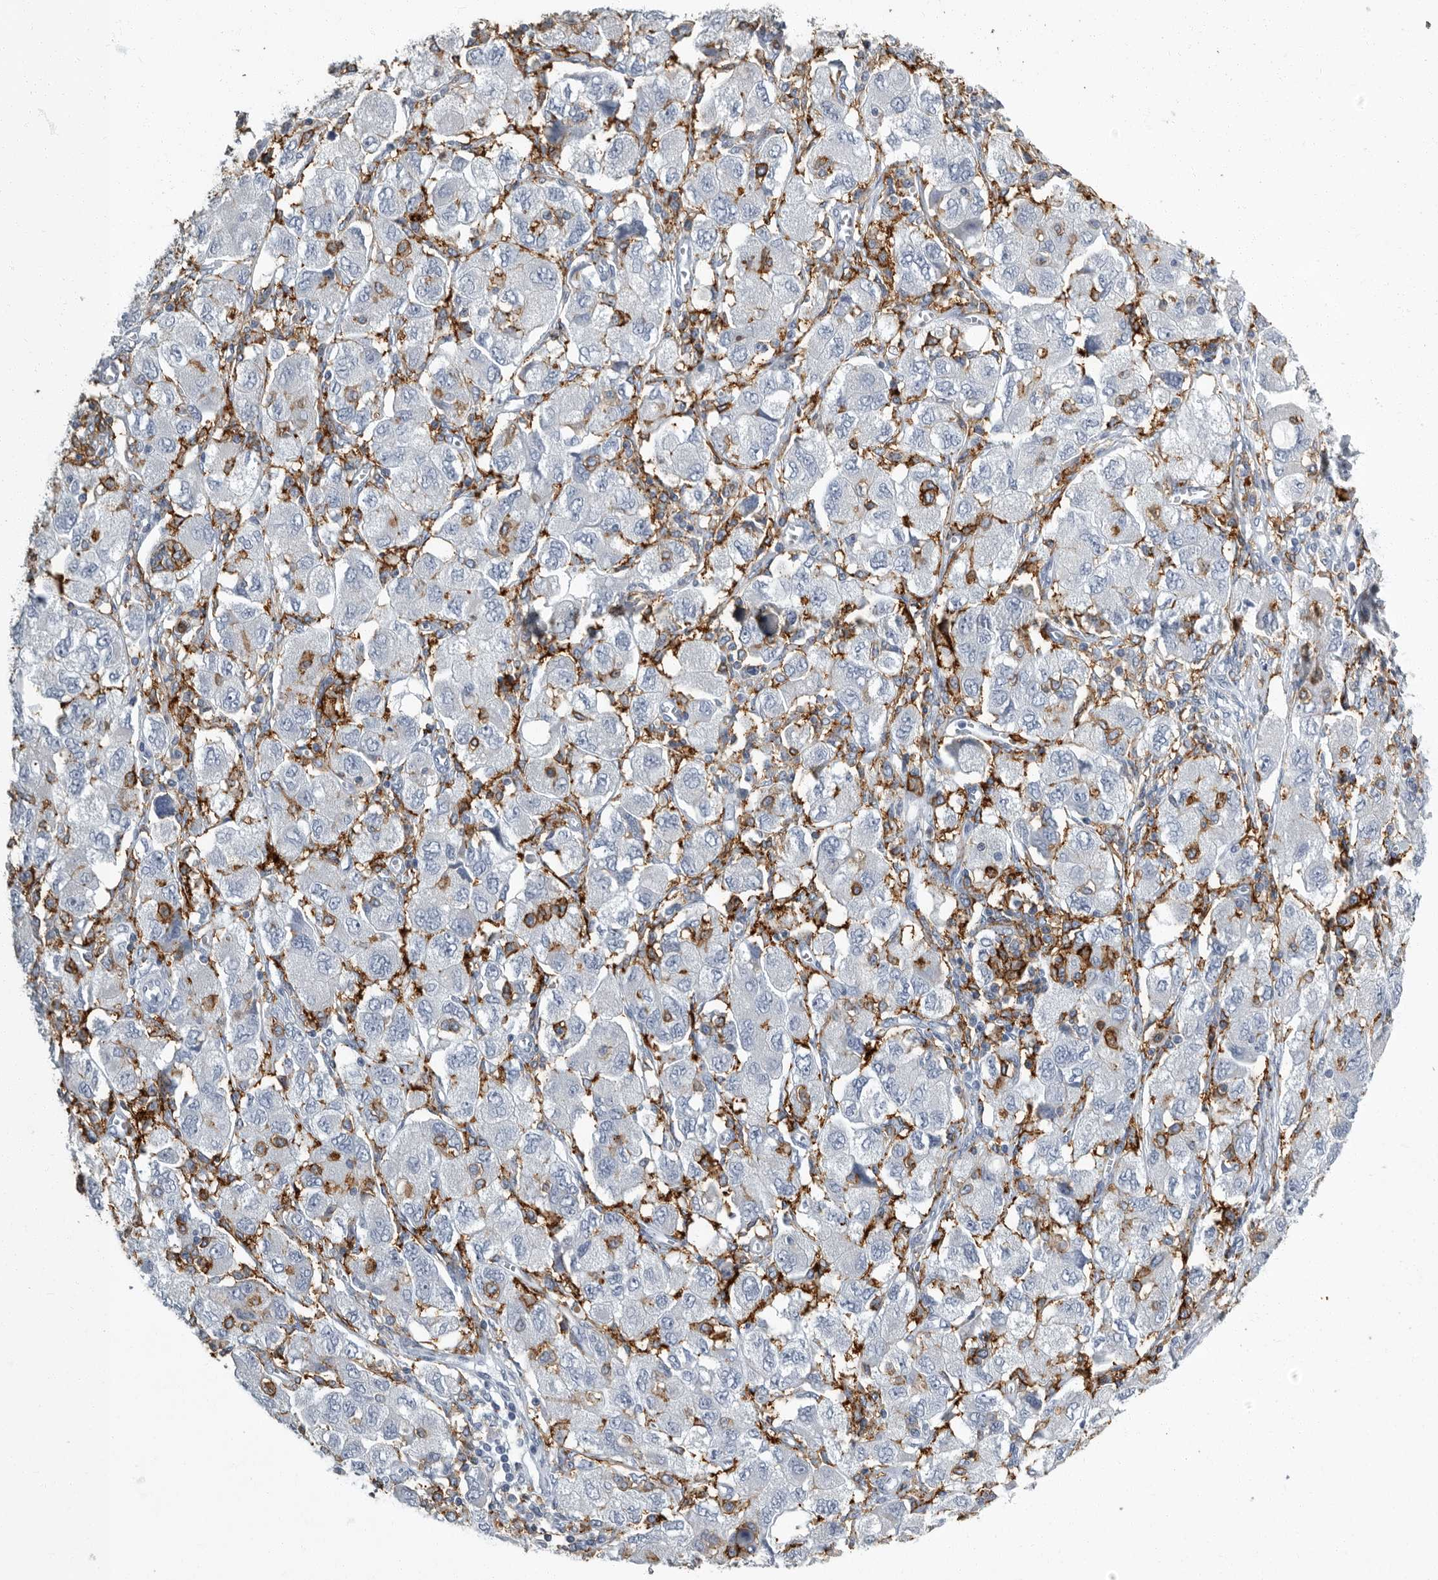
{"staining": {"intensity": "negative", "quantity": "none", "location": "none"}, "tissue": "ovarian cancer", "cell_type": "Tumor cells", "image_type": "cancer", "snomed": [{"axis": "morphology", "description": "Carcinoma, NOS"}, {"axis": "morphology", "description": "Cystadenocarcinoma, serous, NOS"}, {"axis": "topography", "description": "Ovary"}], "caption": "The micrograph displays no significant positivity in tumor cells of serous cystadenocarcinoma (ovarian). (DAB (3,3'-diaminobenzidine) immunohistochemistry visualized using brightfield microscopy, high magnification).", "gene": "FCER1G", "patient": {"sex": "female", "age": 69}}